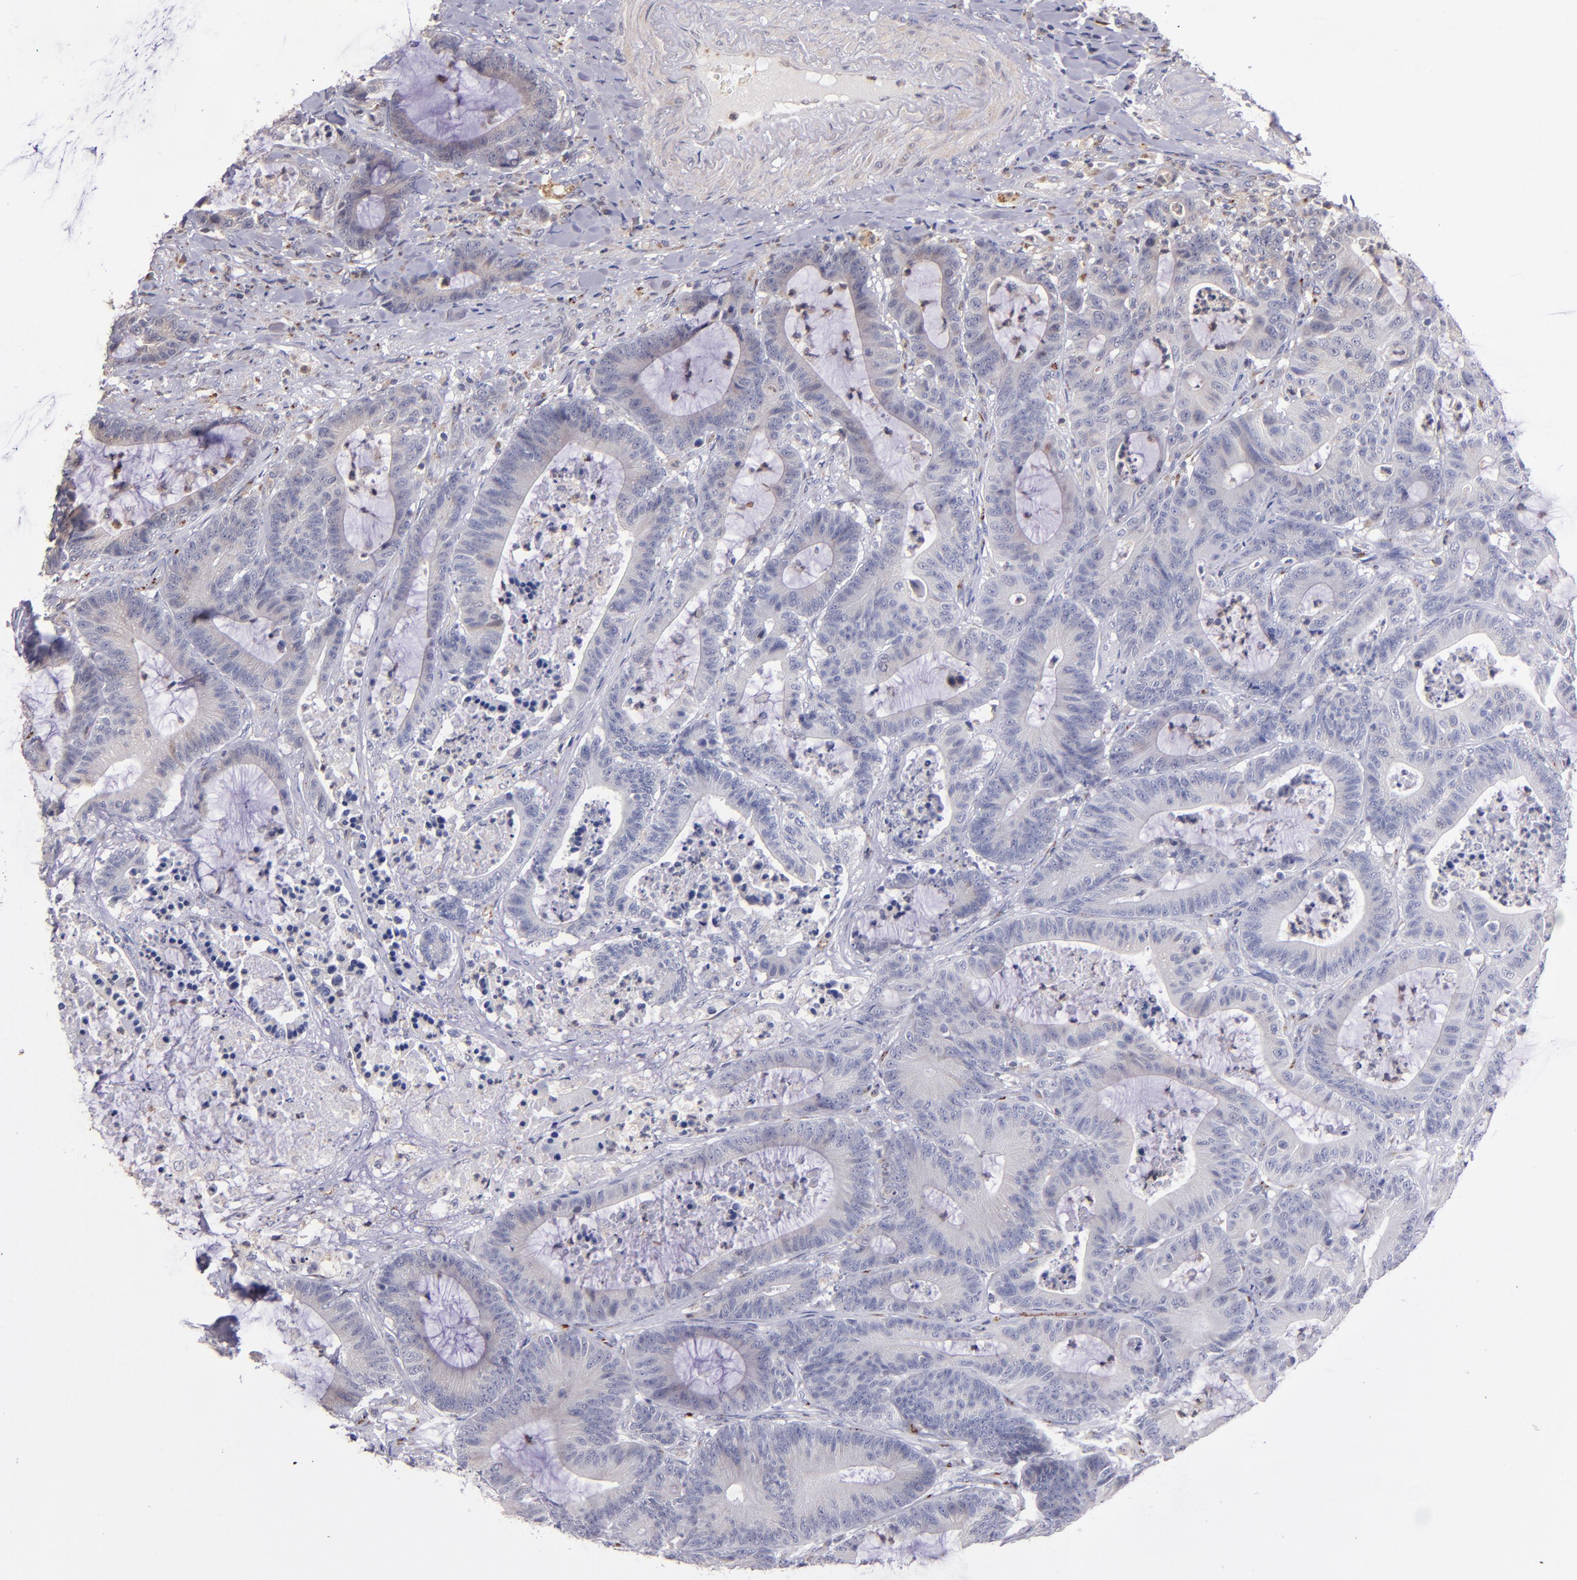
{"staining": {"intensity": "weak", "quantity": "<25%", "location": "cytoplasmic/membranous"}, "tissue": "colorectal cancer", "cell_type": "Tumor cells", "image_type": "cancer", "snomed": [{"axis": "morphology", "description": "Adenocarcinoma, NOS"}, {"axis": "topography", "description": "Colon"}], "caption": "Colorectal cancer (adenocarcinoma) was stained to show a protein in brown. There is no significant expression in tumor cells. (Brightfield microscopy of DAB immunohistochemistry (IHC) at high magnification).", "gene": "RAB41", "patient": {"sex": "female", "age": 84}}